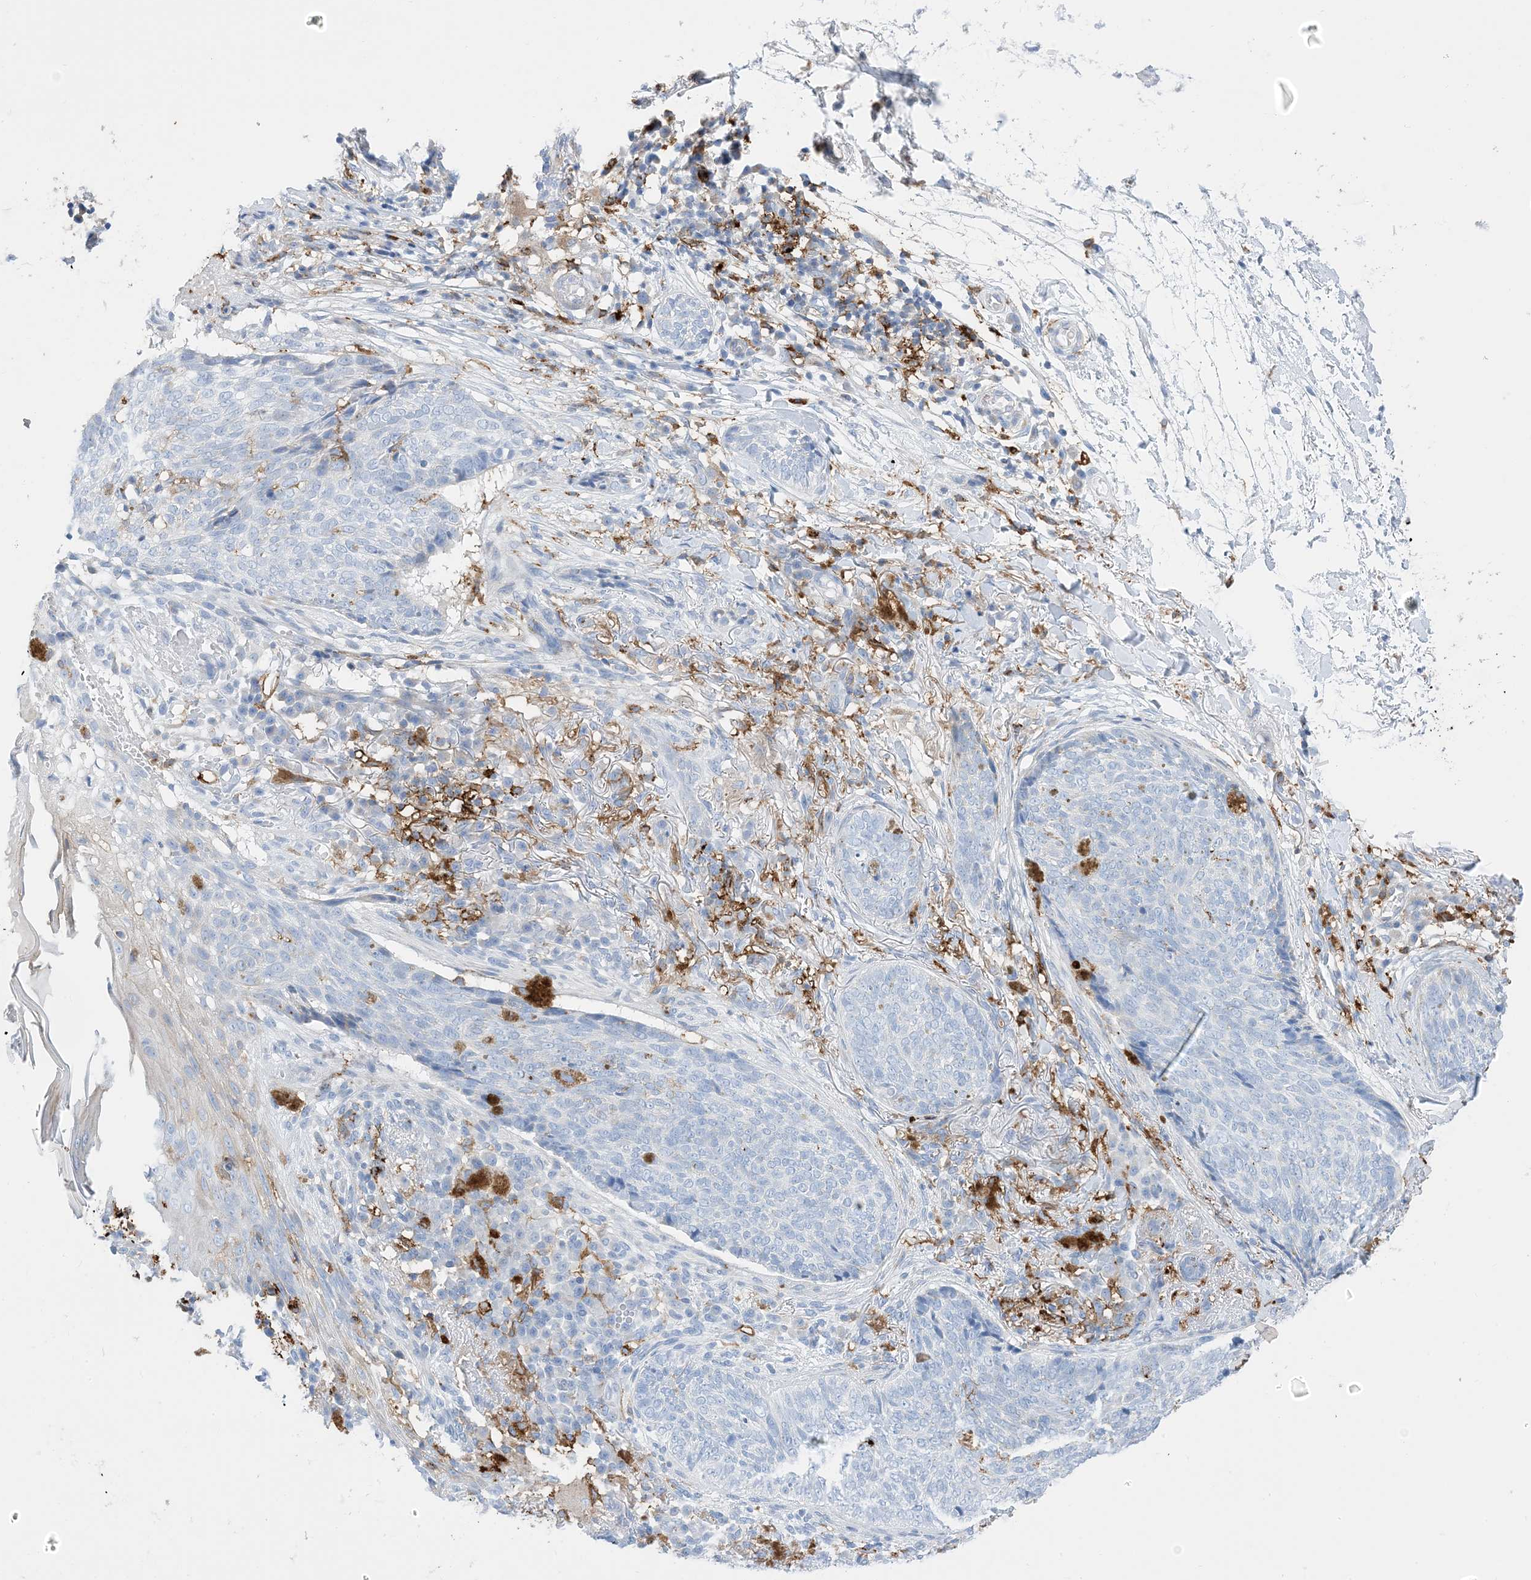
{"staining": {"intensity": "negative", "quantity": "none", "location": "none"}, "tissue": "skin cancer", "cell_type": "Tumor cells", "image_type": "cancer", "snomed": [{"axis": "morphology", "description": "Basal cell carcinoma"}, {"axis": "topography", "description": "Skin"}], "caption": "This is an immunohistochemistry (IHC) photomicrograph of human skin cancer (basal cell carcinoma). There is no positivity in tumor cells.", "gene": "DPH3", "patient": {"sex": "male", "age": 85}}